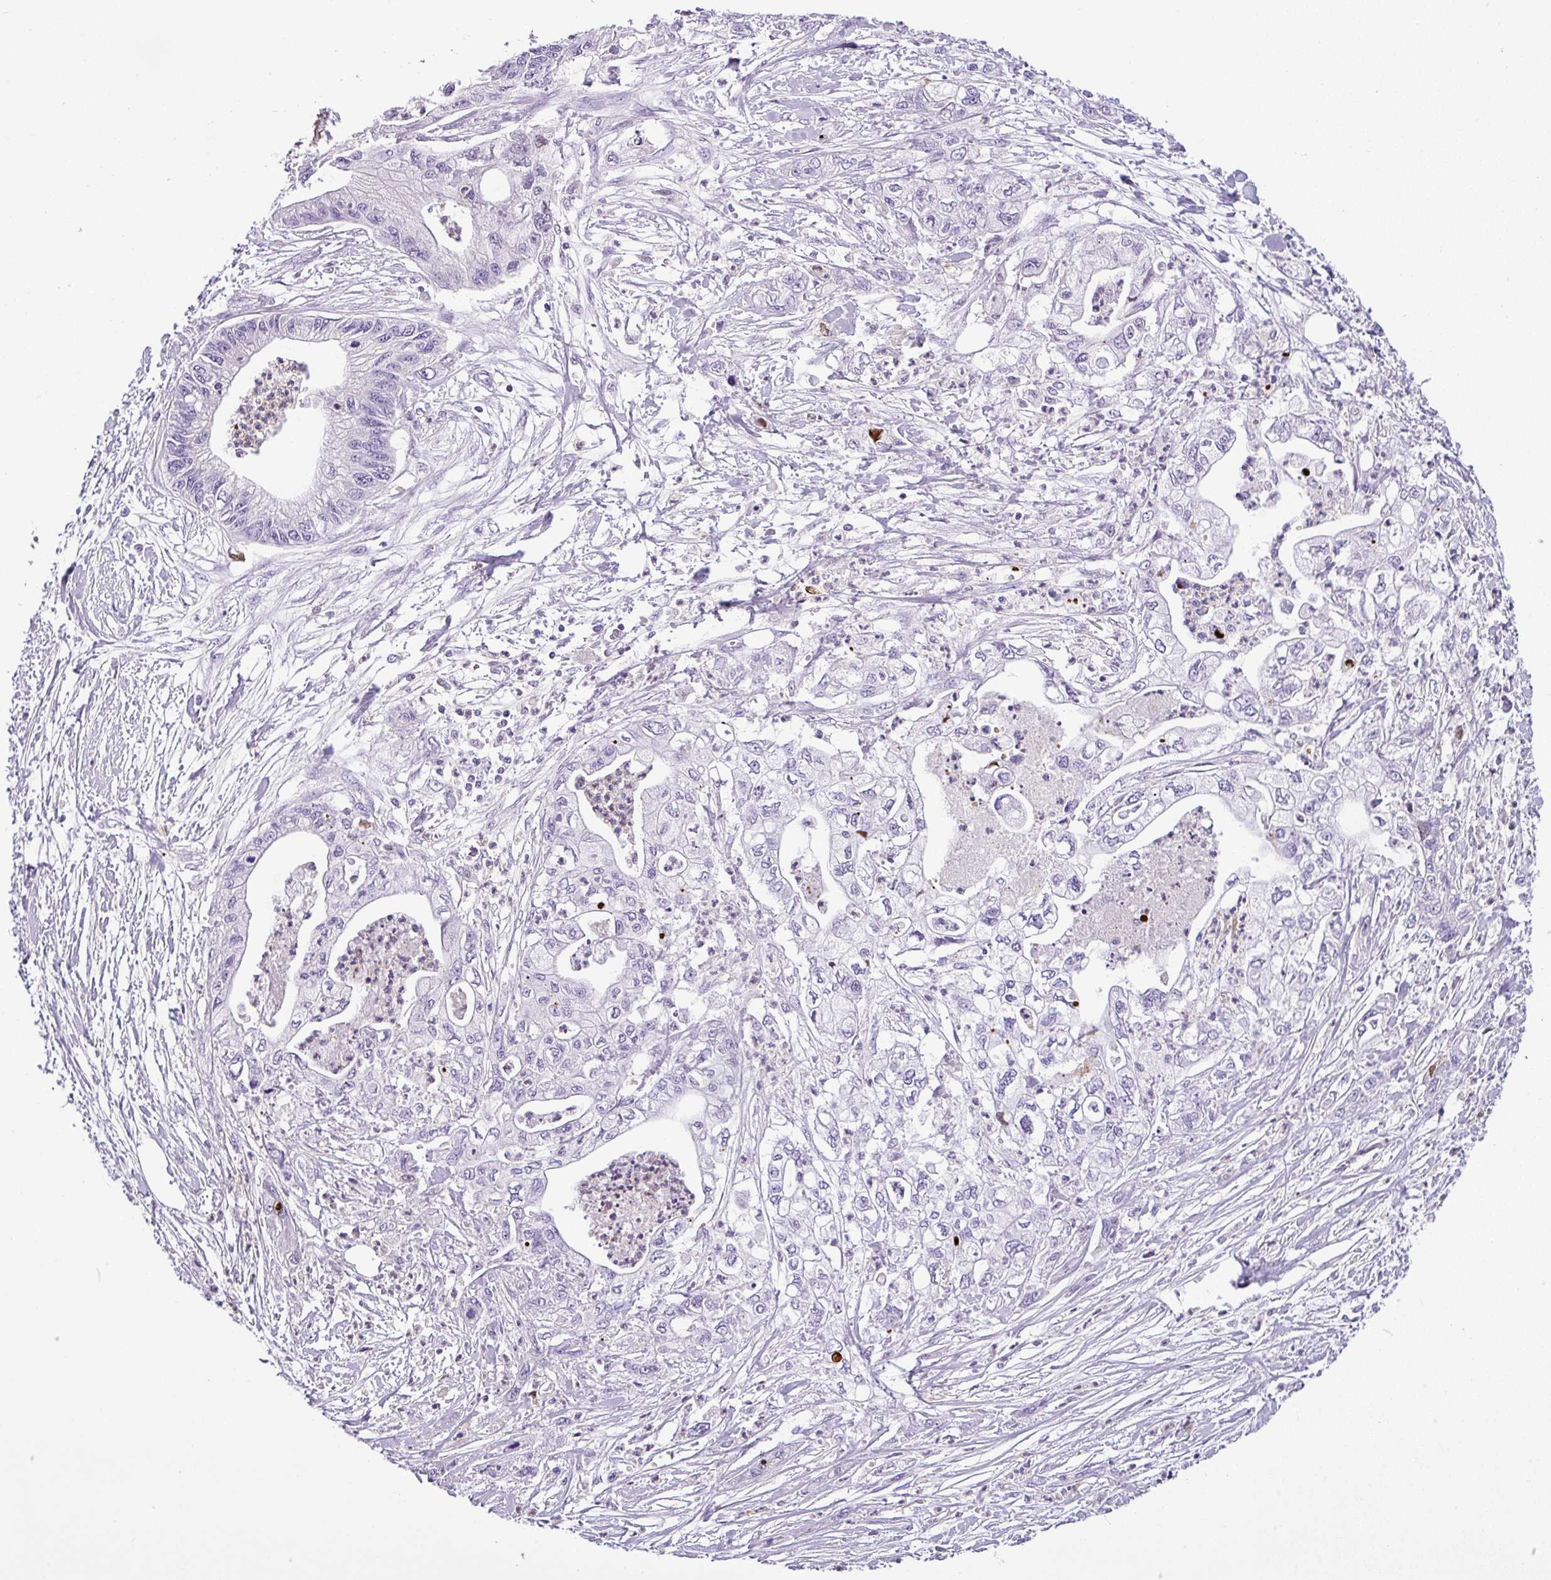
{"staining": {"intensity": "negative", "quantity": "none", "location": "none"}, "tissue": "pancreatic cancer", "cell_type": "Tumor cells", "image_type": "cancer", "snomed": [{"axis": "morphology", "description": "Adenocarcinoma, NOS"}, {"axis": "topography", "description": "Pancreas"}], "caption": "Tumor cells are negative for protein expression in human adenocarcinoma (pancreatic).", "gene": "HMCN2", "patient": {"sex": "male", "age": 61}}